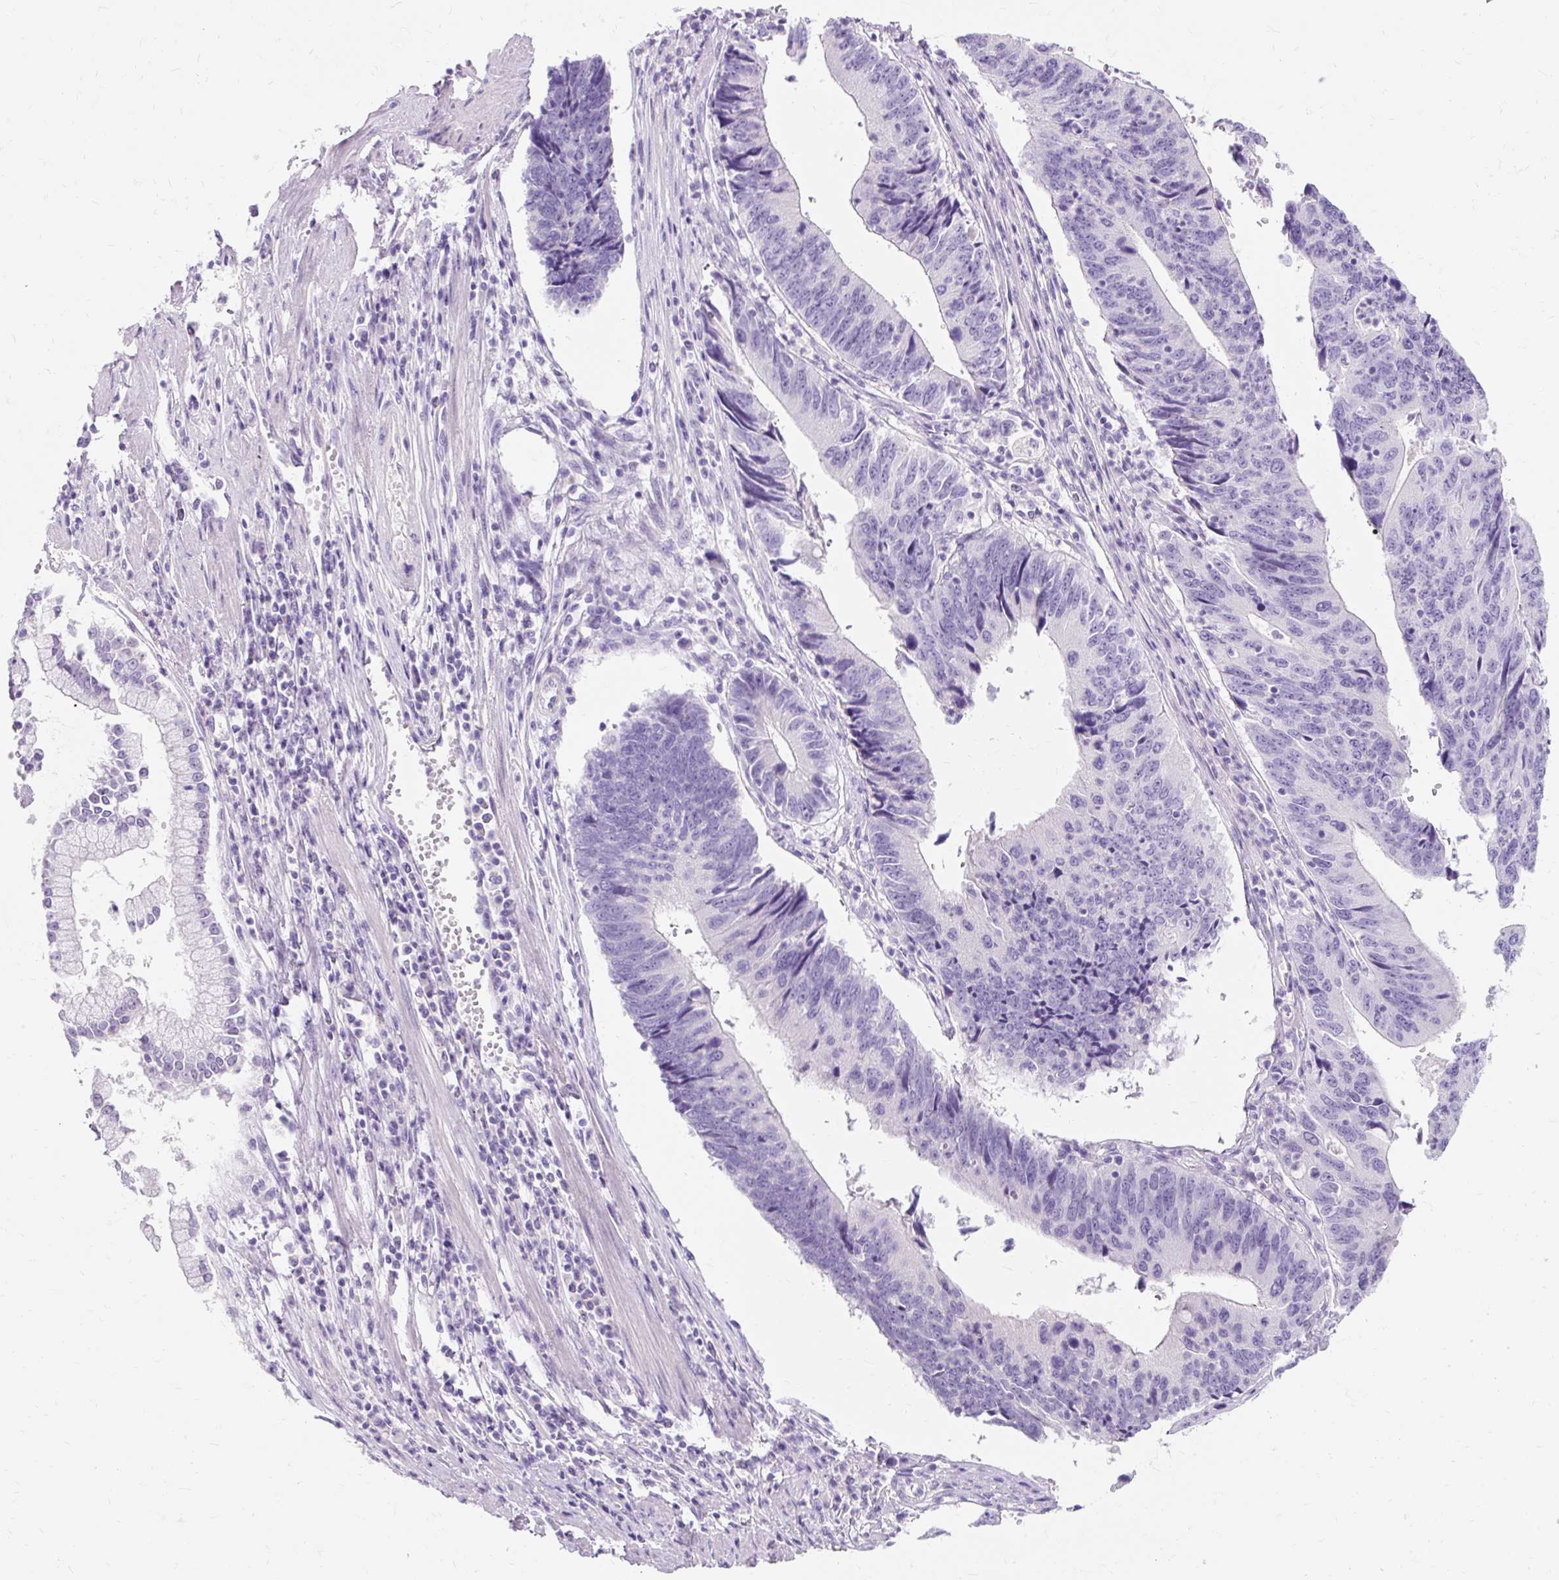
{"staining": {"intensity": "negative", "quantity": "none", "location": "none"}, "tissue": "stomach cancer", "cell_type": "Tumor cells", "image_type": "cancer", "snomed": [{"axis": "morphology", "description": "Adenocarcinoma, NOS"}, {"axis": "topography", "description": "Stomach"}], "caption": "This micrograph is of stomach cancer (adenocarcinoma) stained with IHC to label a protein in brown with the nuclei are counter-stained blue. There is no expression in tumor cells.", "gene": "TMEM213", "patient": {"sex": "male", "age": 59}}